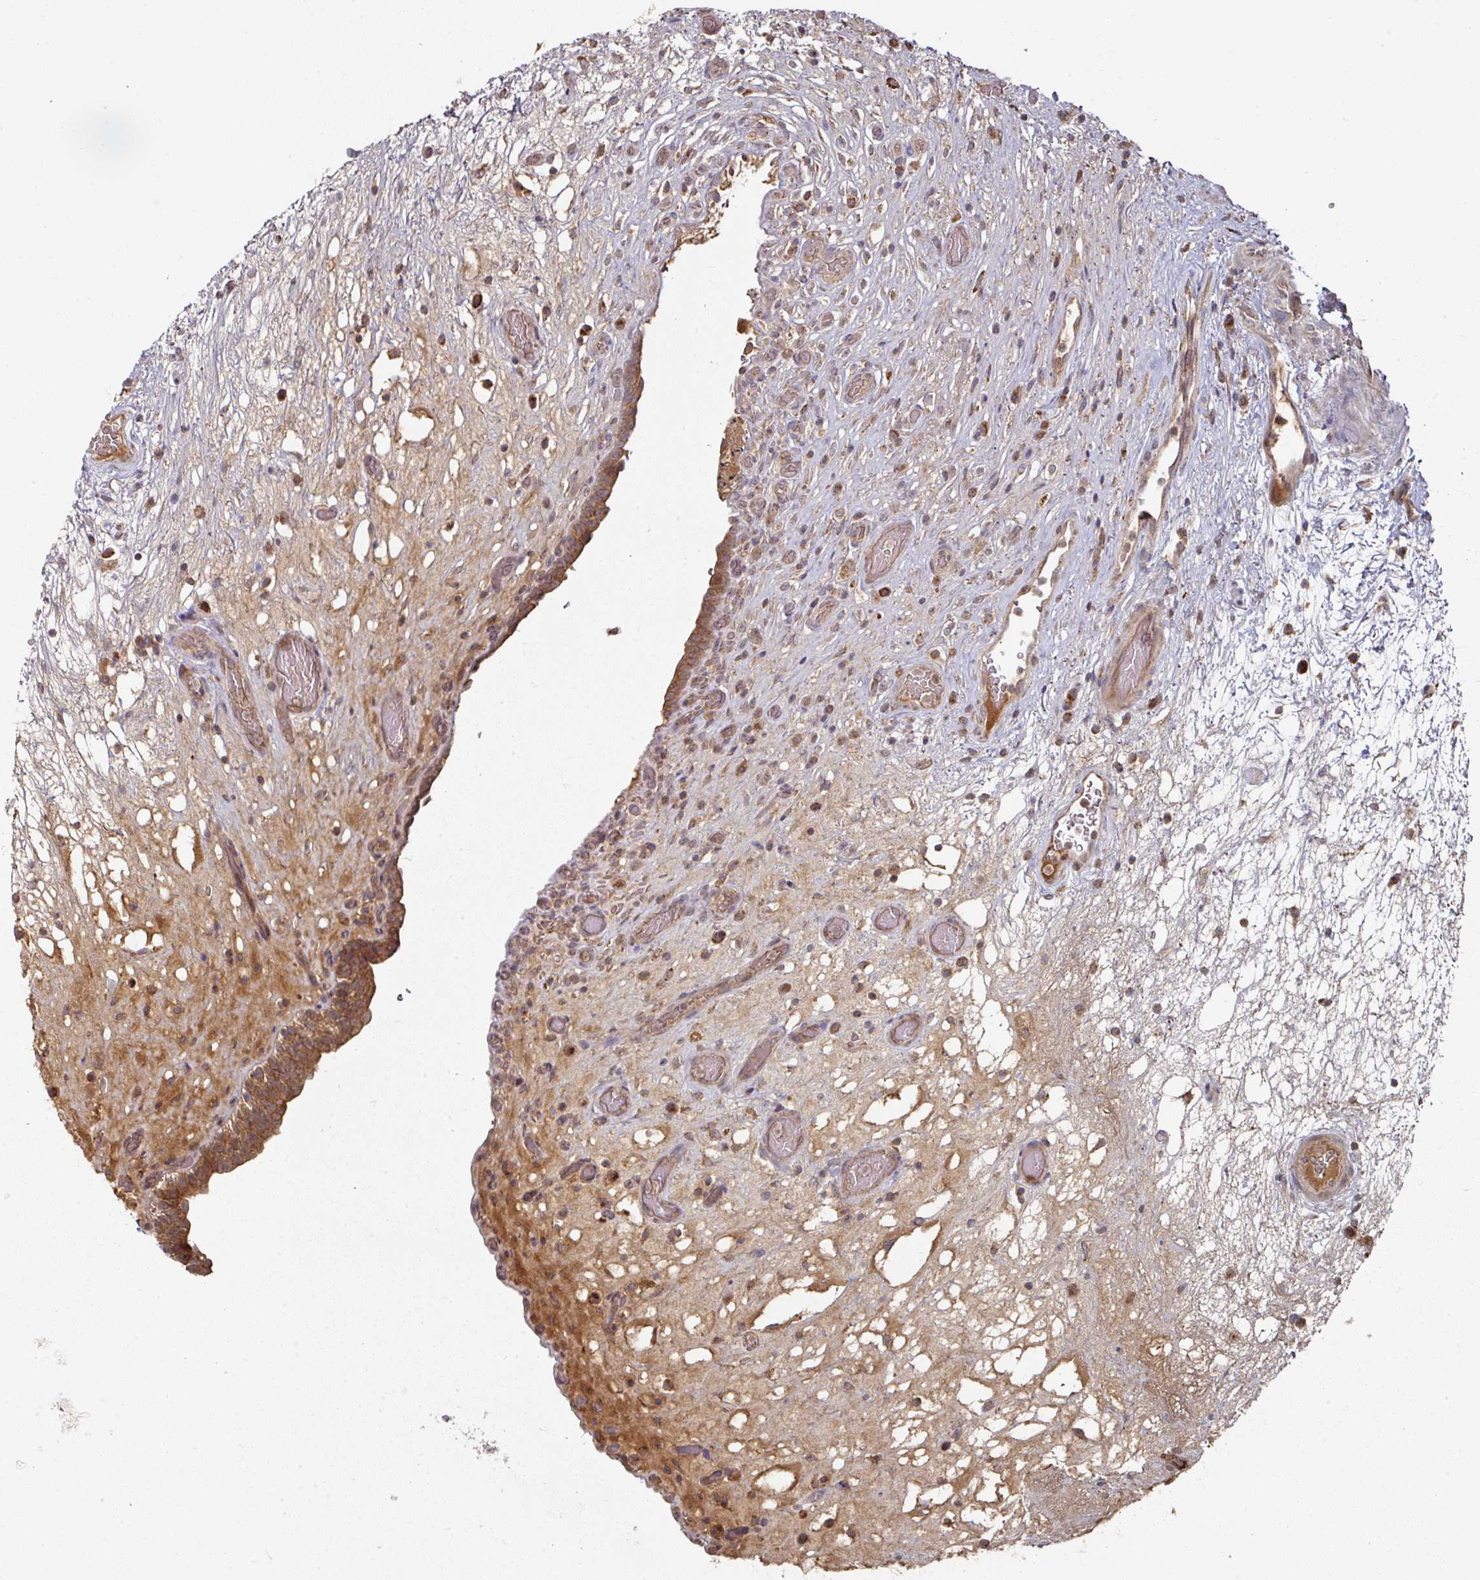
{"staining": {"intensity": "moderate", "quantity": ">75%", "location": "cytoplasmic/membranous"}, "tissue": "urinary bladder", "cell_type": "Urothelial cells", "image_type": "normal", "snomed": [{"axis": "morphology", "description": "Normal tissue, NOS"}, {"axis": "topography", "description": "Urinary bladder"}], "caption": "A high-resolution histopathology image shows IHC staining of unremarkable urinary bladder, which exhibits moderate cytoplasmic/membranous positivity in approximately >75% of urothelial cells.", "gene": "DNAJC7", "patient": {"sex": "male", "age": 71}}